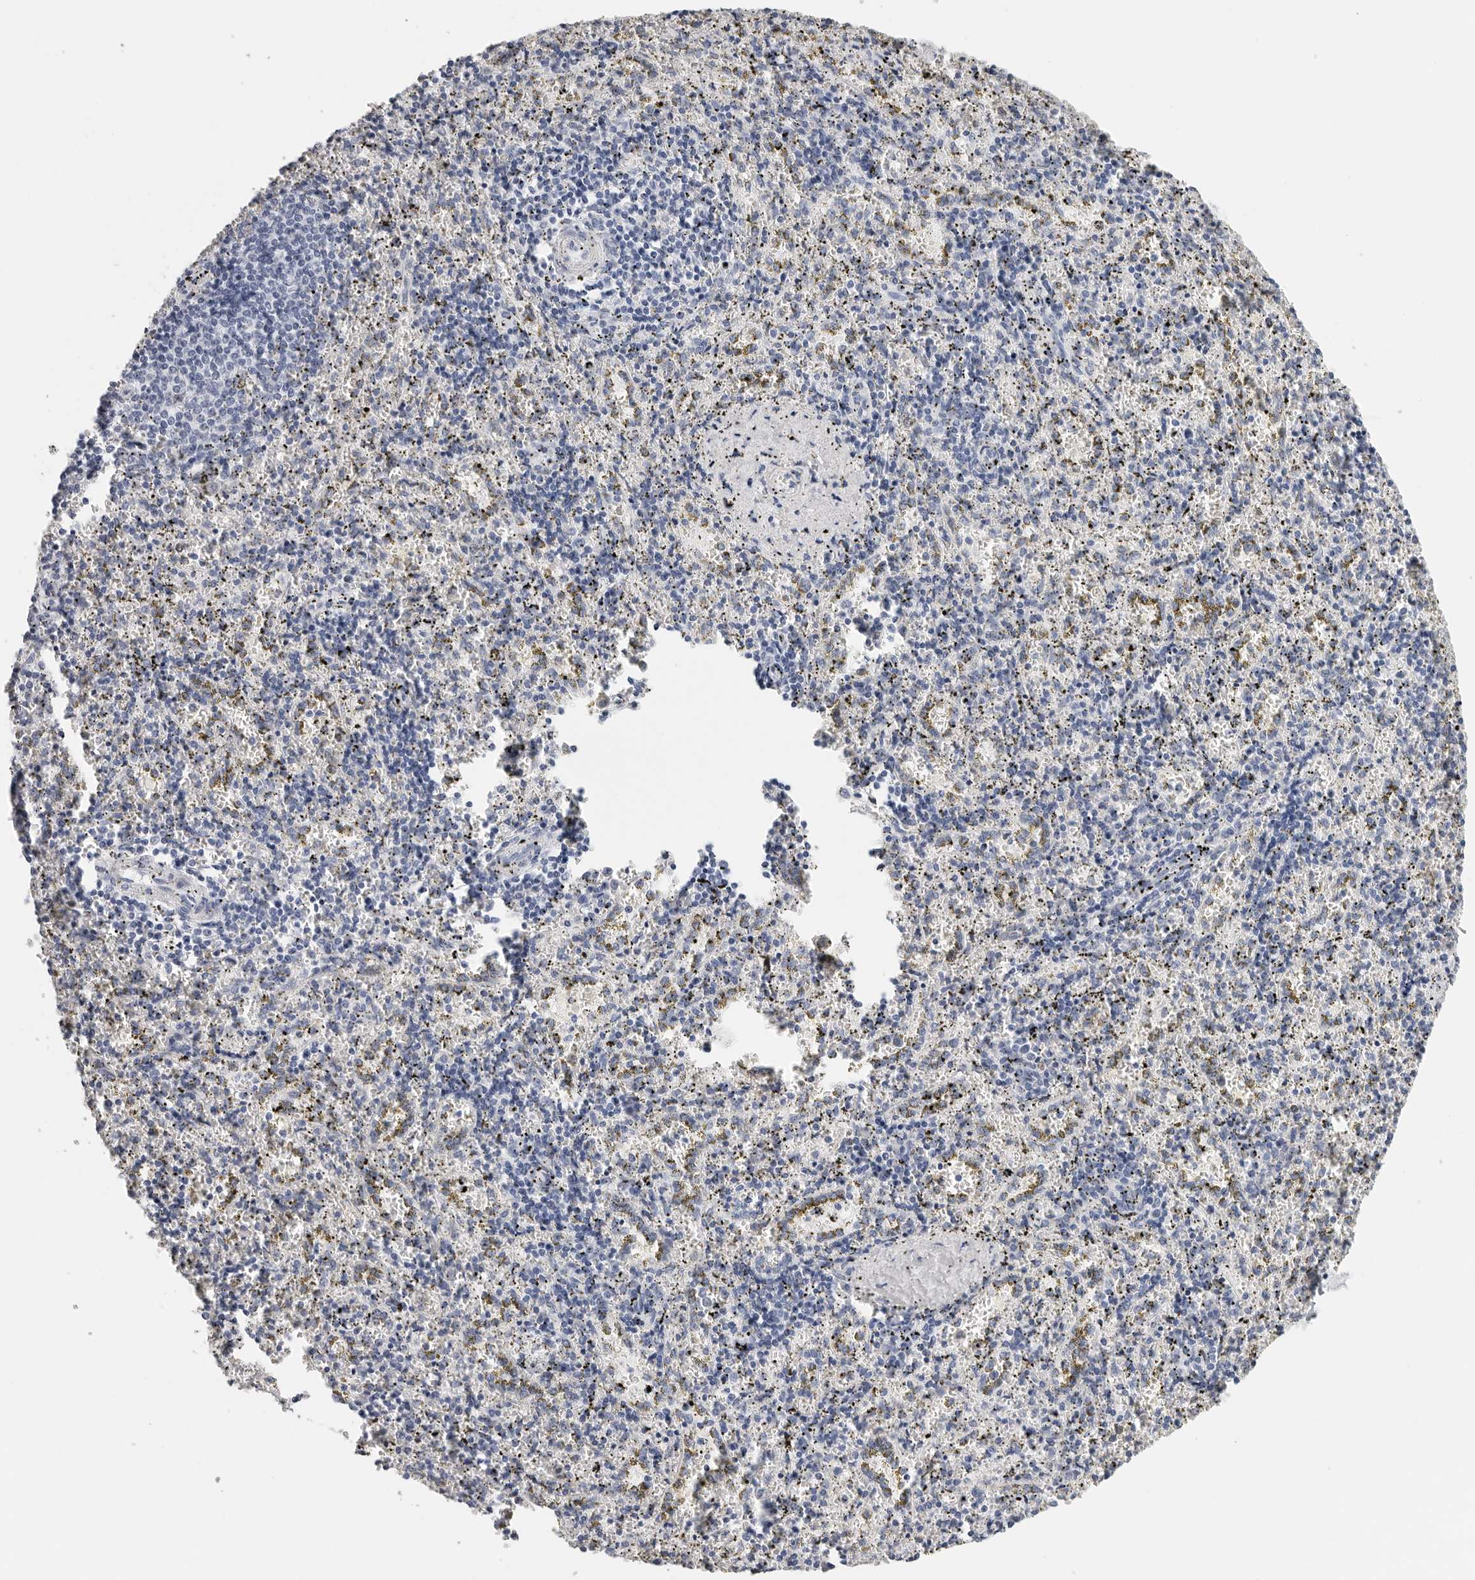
{"staining": {"intensity": "negative", "quantity": "none", "location": "none"}, "tissue": "spleen", "cell_type": "Cells in red pulp", "image_type": "normal", "snomed": [{"axis": "morphology", "description": "Normal tissue, NOS"}, {"axis": "topography", "description": "Spleen"}], "caption": "Immunohistochemistry of unremarkable spleen displays no expression in cells in red pulp.", "gene": "CST1", "patient": {"sex": "male", "age": 11}}